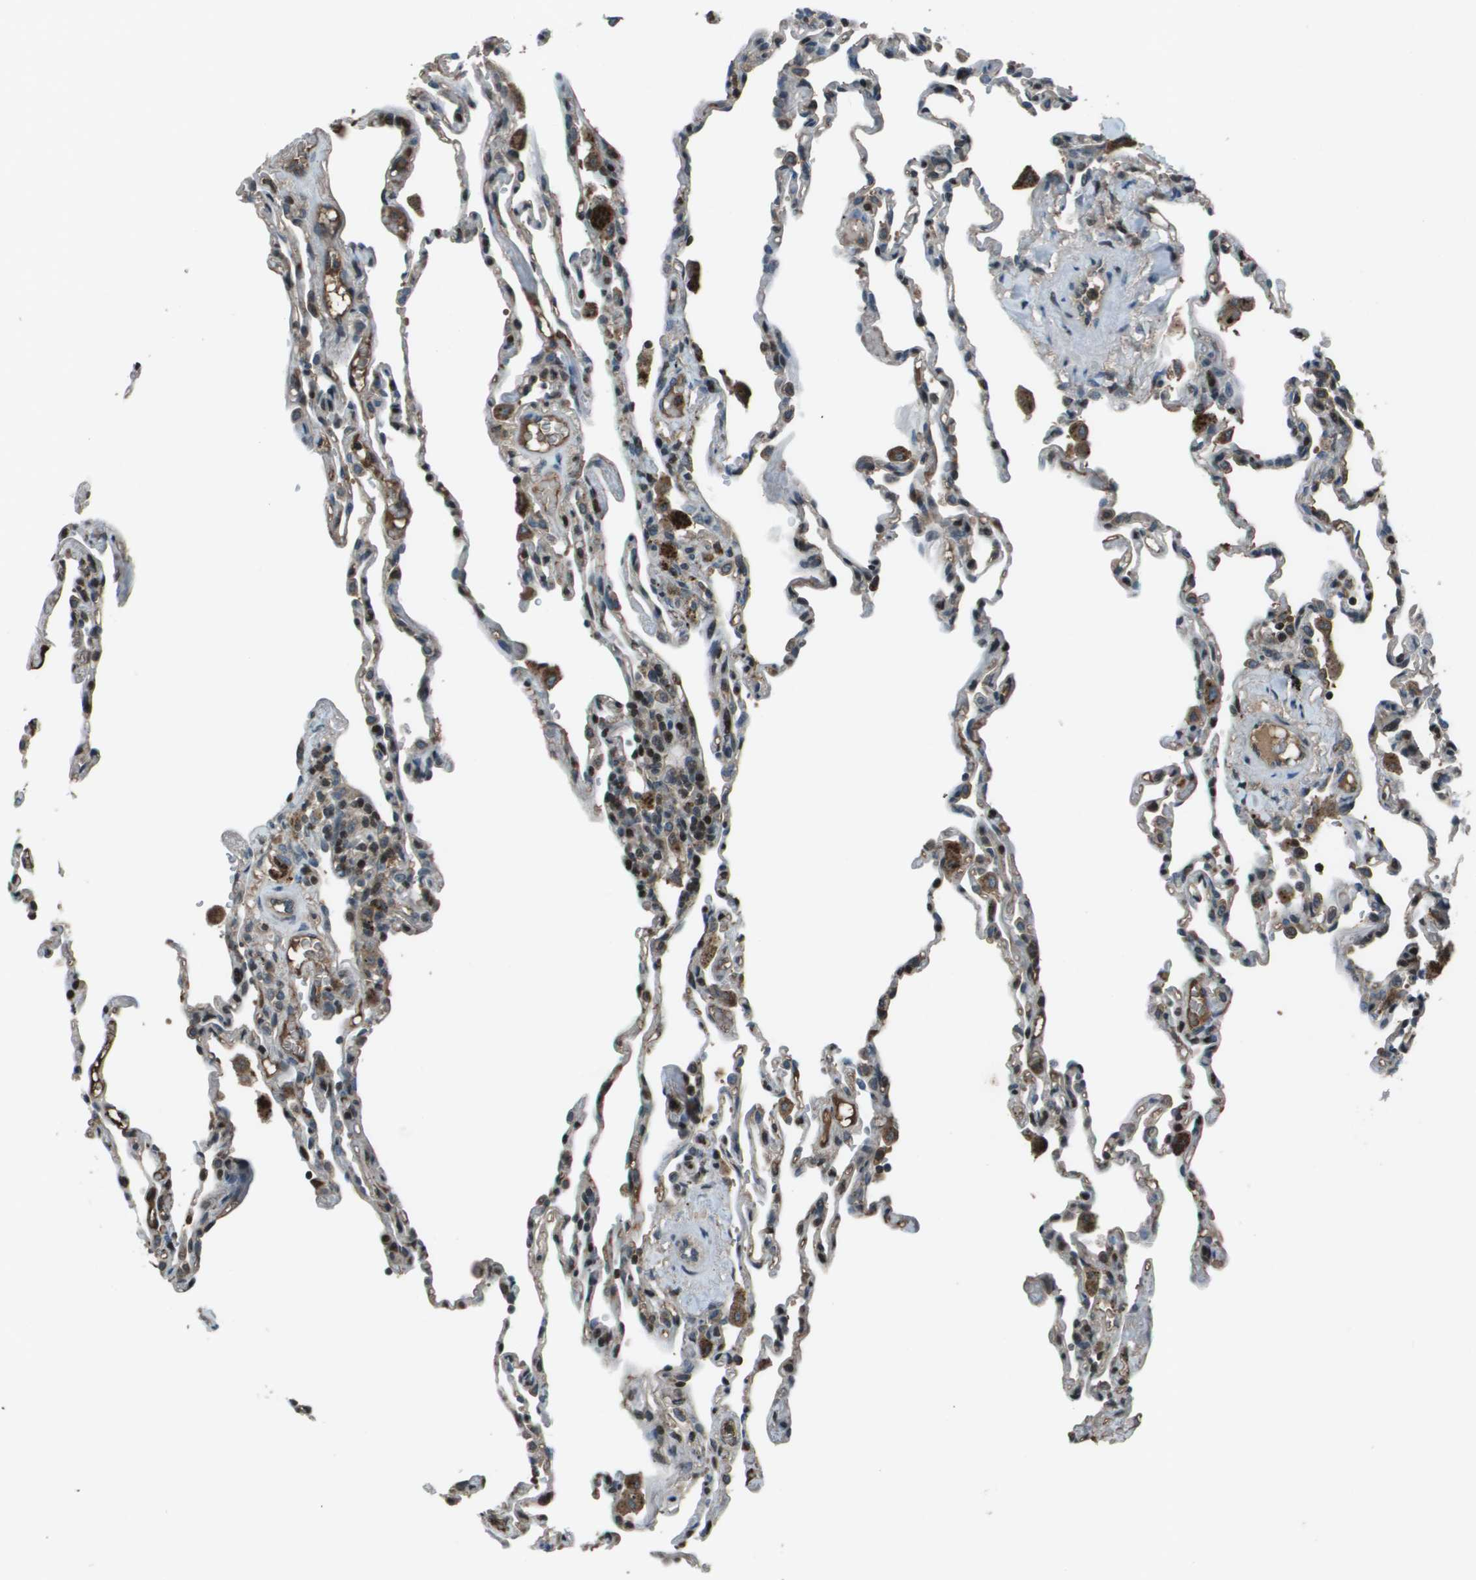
{"staining": {"intensity": "weak", "quantity": "<25%", "location": "cytoplasmic/membranous"}, "tissue": "lung", "cell_type": "Alveolar cells", "image_type": "normal", "snomed": [{"axis": "morphology", "description": "Normal tissue, NOS"}, {"axis": "topography", "description": "Lung"}], "caption": "This is an immunohistochemistry (IHC) micrograph of unremarkable human lung. There is no staining in alveolar cells.", "gene": "CXCL12", "patient": {"sex": "male", "age": 59}}